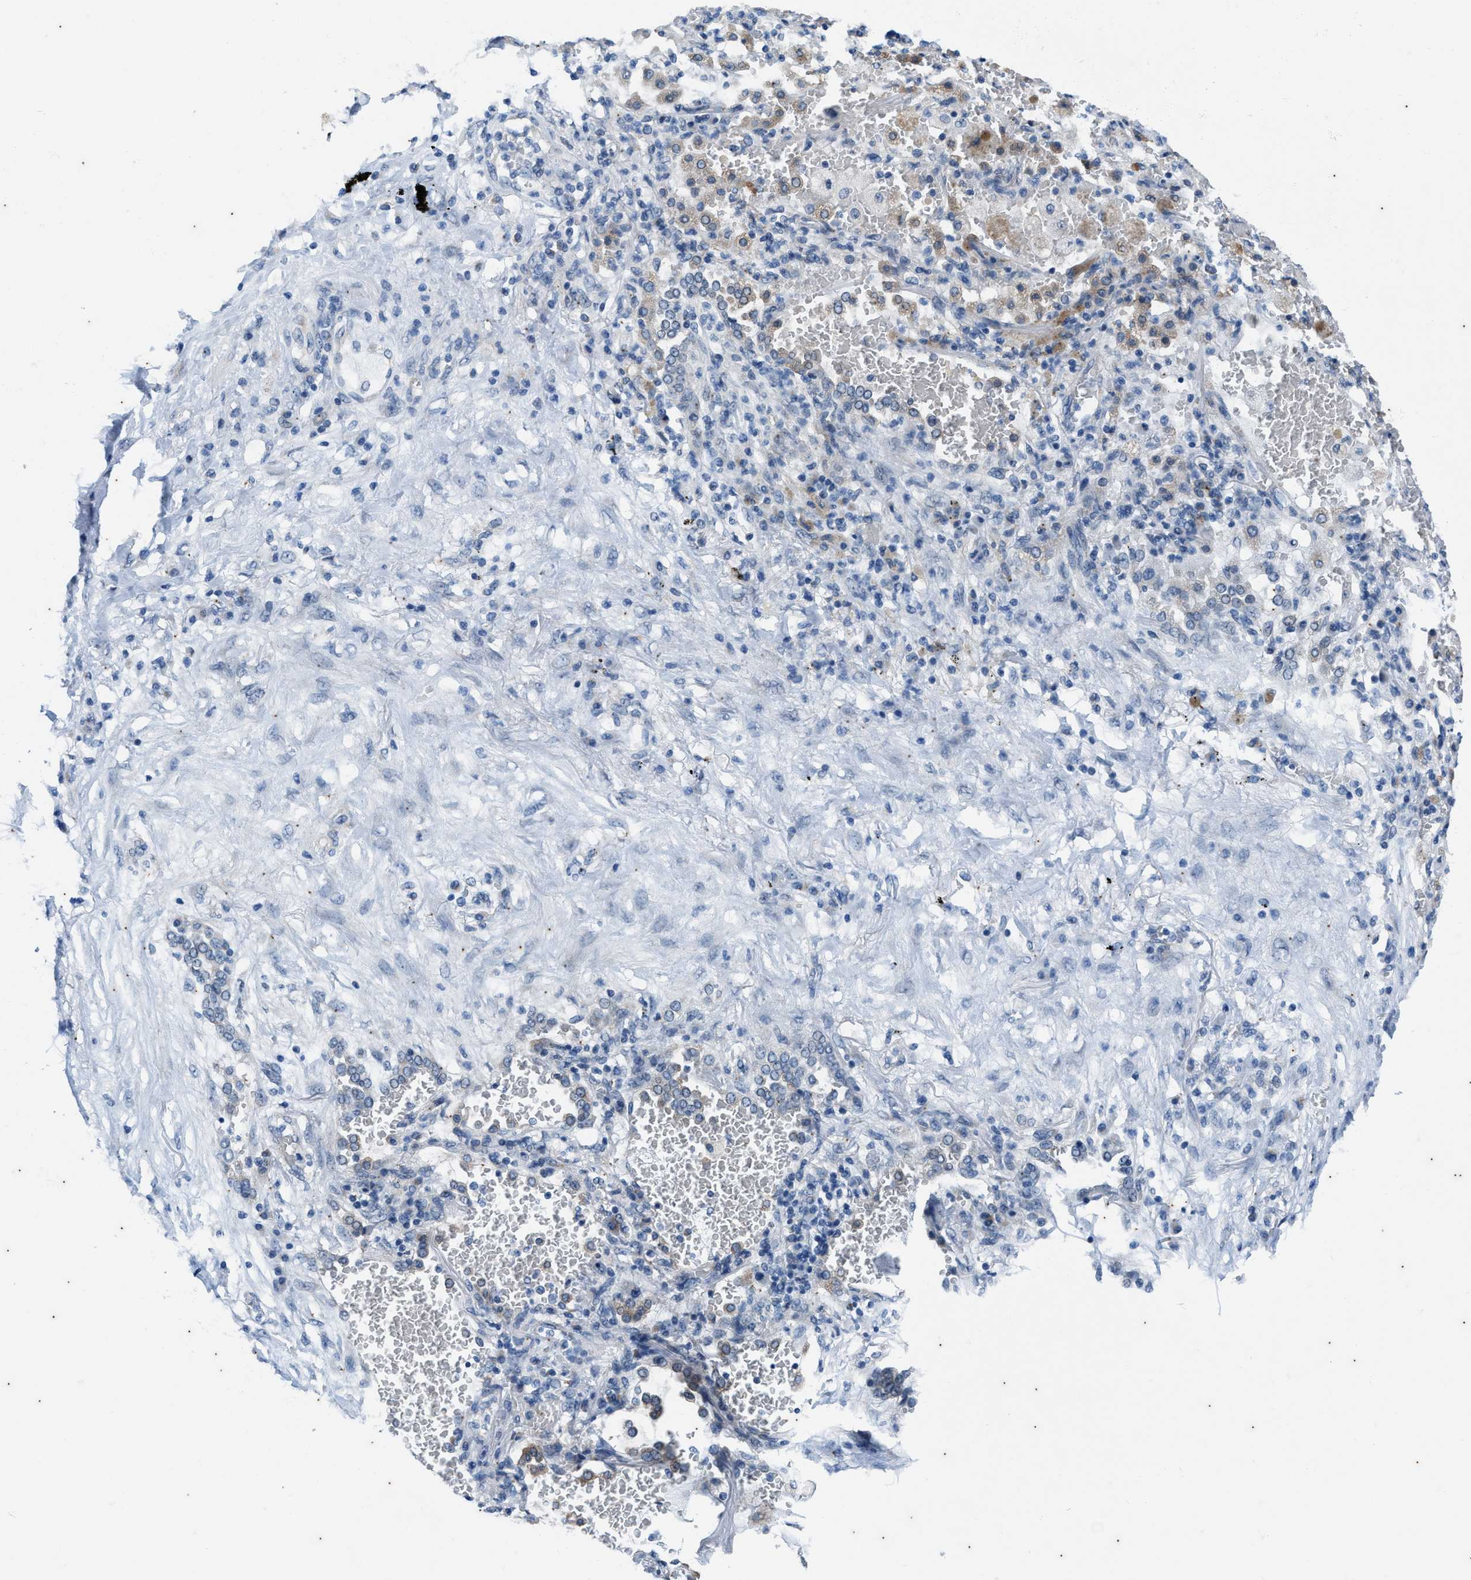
{"staining": {"intensity": "negative", "quantity": "none", "location": "none"}, "tissue": "lung cancer", "cell_type": "Tumor cells", "image_type": "cancer", "snomed": [{"axis": "morphology", "description": "Squamous cell carcinoma, NOS"}, {"axis": "topography", "description": "Lung"}], "caption": "DAB immunohistochemical staining of squamous cell carcinoma (lung) demonstrates no significant staining in tumor cells.", "gene": "KIF24", "patient": {"sex": "male", "age": 61}}